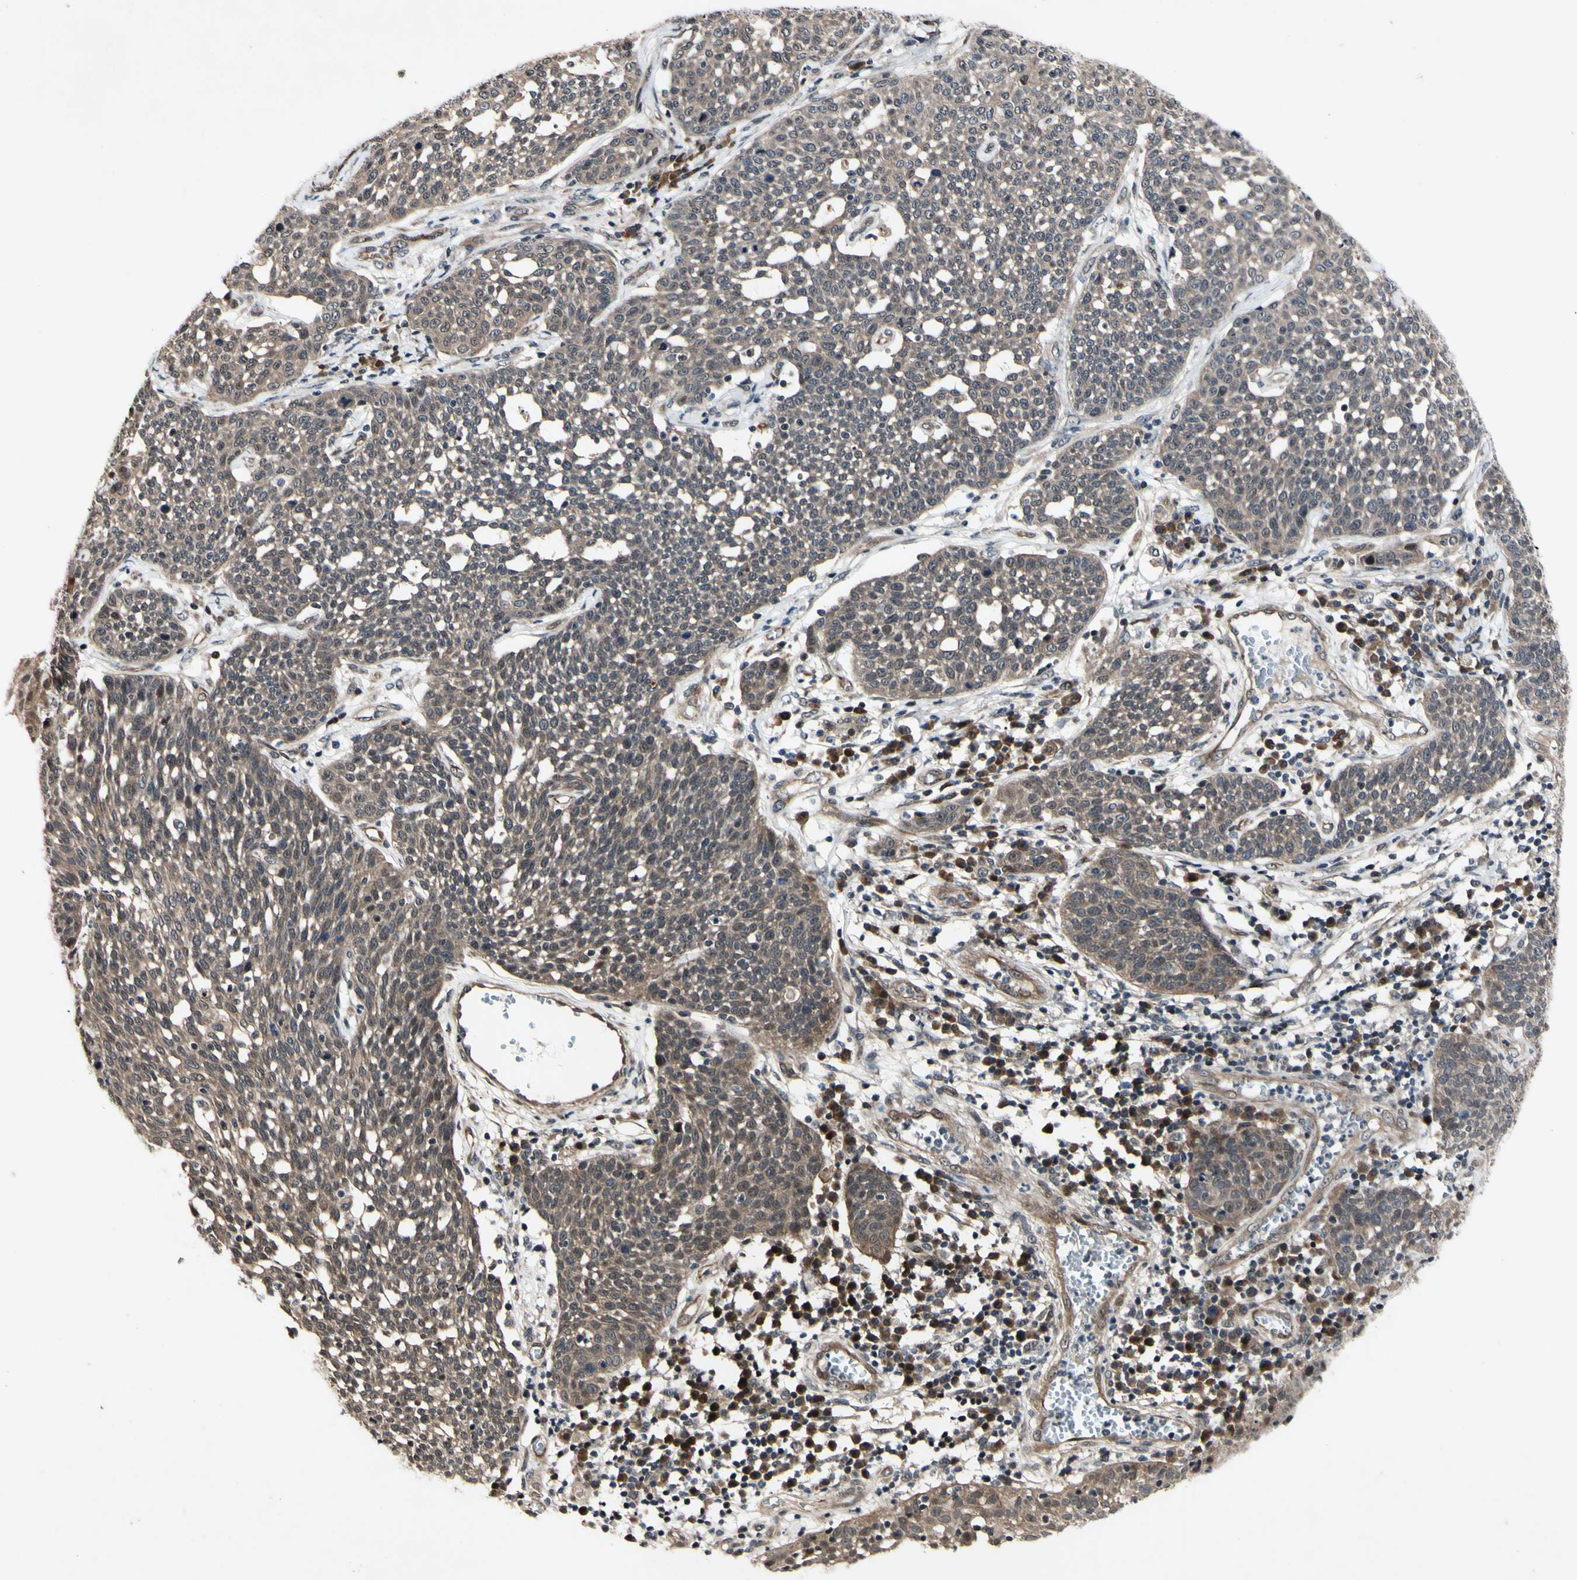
{"staining": {"intensity": "moderate", "quantity": ">75%", "location": "cytoplasmic/membranous"}, "tissue": "cervical cancer", "cell_type": "Tumor cells", "image_type": "cancer", "snomed": [{"axis": "morphology", "description": "Squamous cell carcinoma, NOS"}, {"axis": "topography", "description": "Cervix"}], "caption": "Human squamous cell carcinoma (cervical) stained with a protein marker exhibits moderate staining in tumor cells.", "gene": "CSNK1E", "patient": {"sex": "female", "age": 34}}